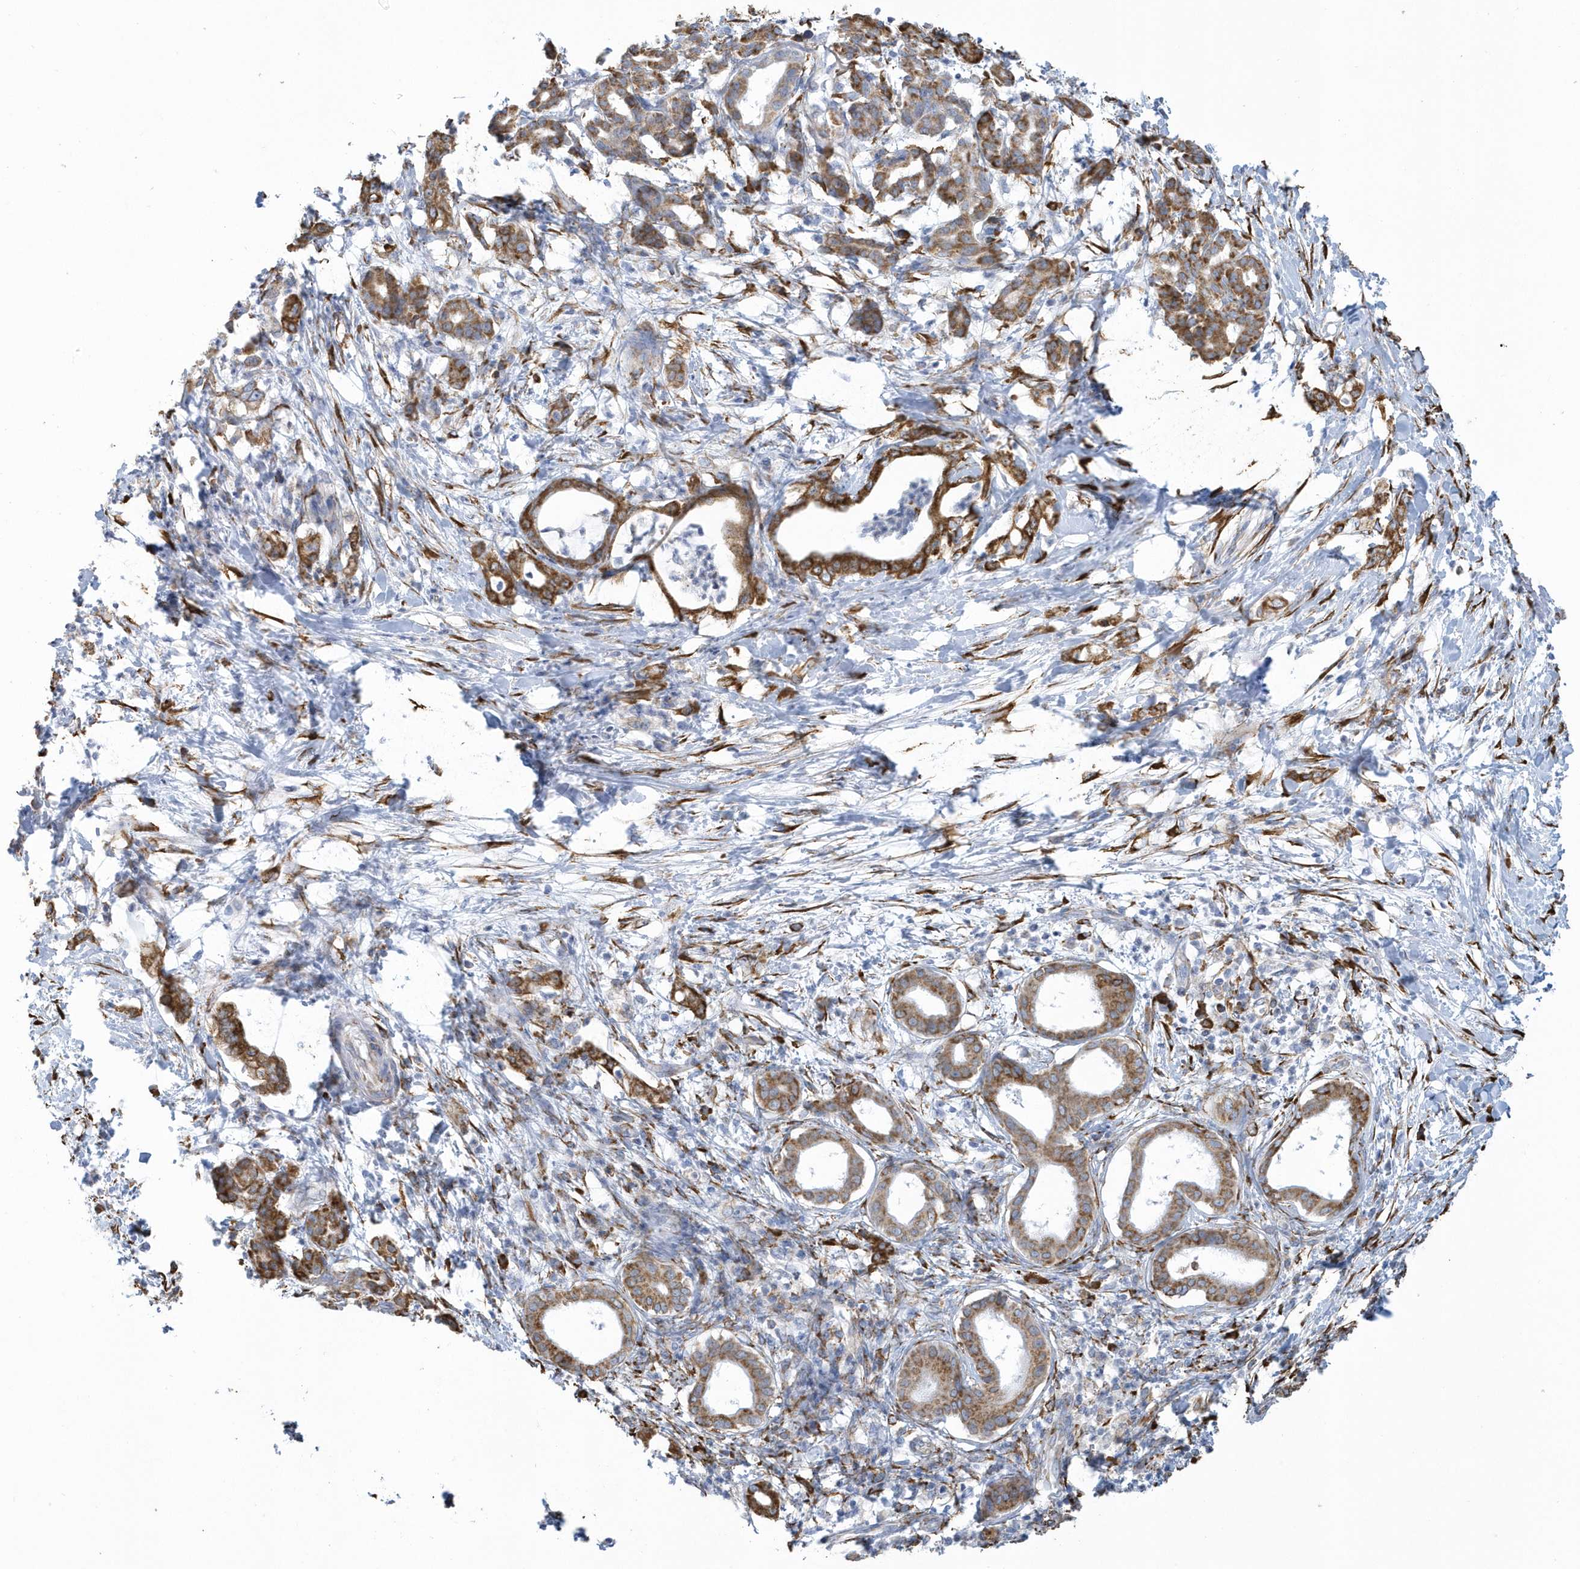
{"staining": {"intensity": "moderate", "quantity": ">75%", "location": "cytoplasmic/membranous"}, "tissue": "pancreatic cancer", "cell_type": "Tumor cells", "image_type": "cancer", "snomed": [{"axis": "morphology", "description": "Adenocarcinoma, NOS"}, {"axis": "topography", "description": "Pancreas"}], "caption": "Immunohistochemistry staining of adenocarcinoma (pancreatic), which demonstrates medium levels of moderate cytoplasmic/membranous positivity in about >75% of tumor cells indicating moderate cytoplasmic/membranous protein staining. The staining was performed using DAB (3,3'-diaminobenzidine) (brown) for protein detection and nuclei were counterstained in hematoxylin (blue).", "gene": "DCAF1", "patient": {"sex": "female", "age": 55}}